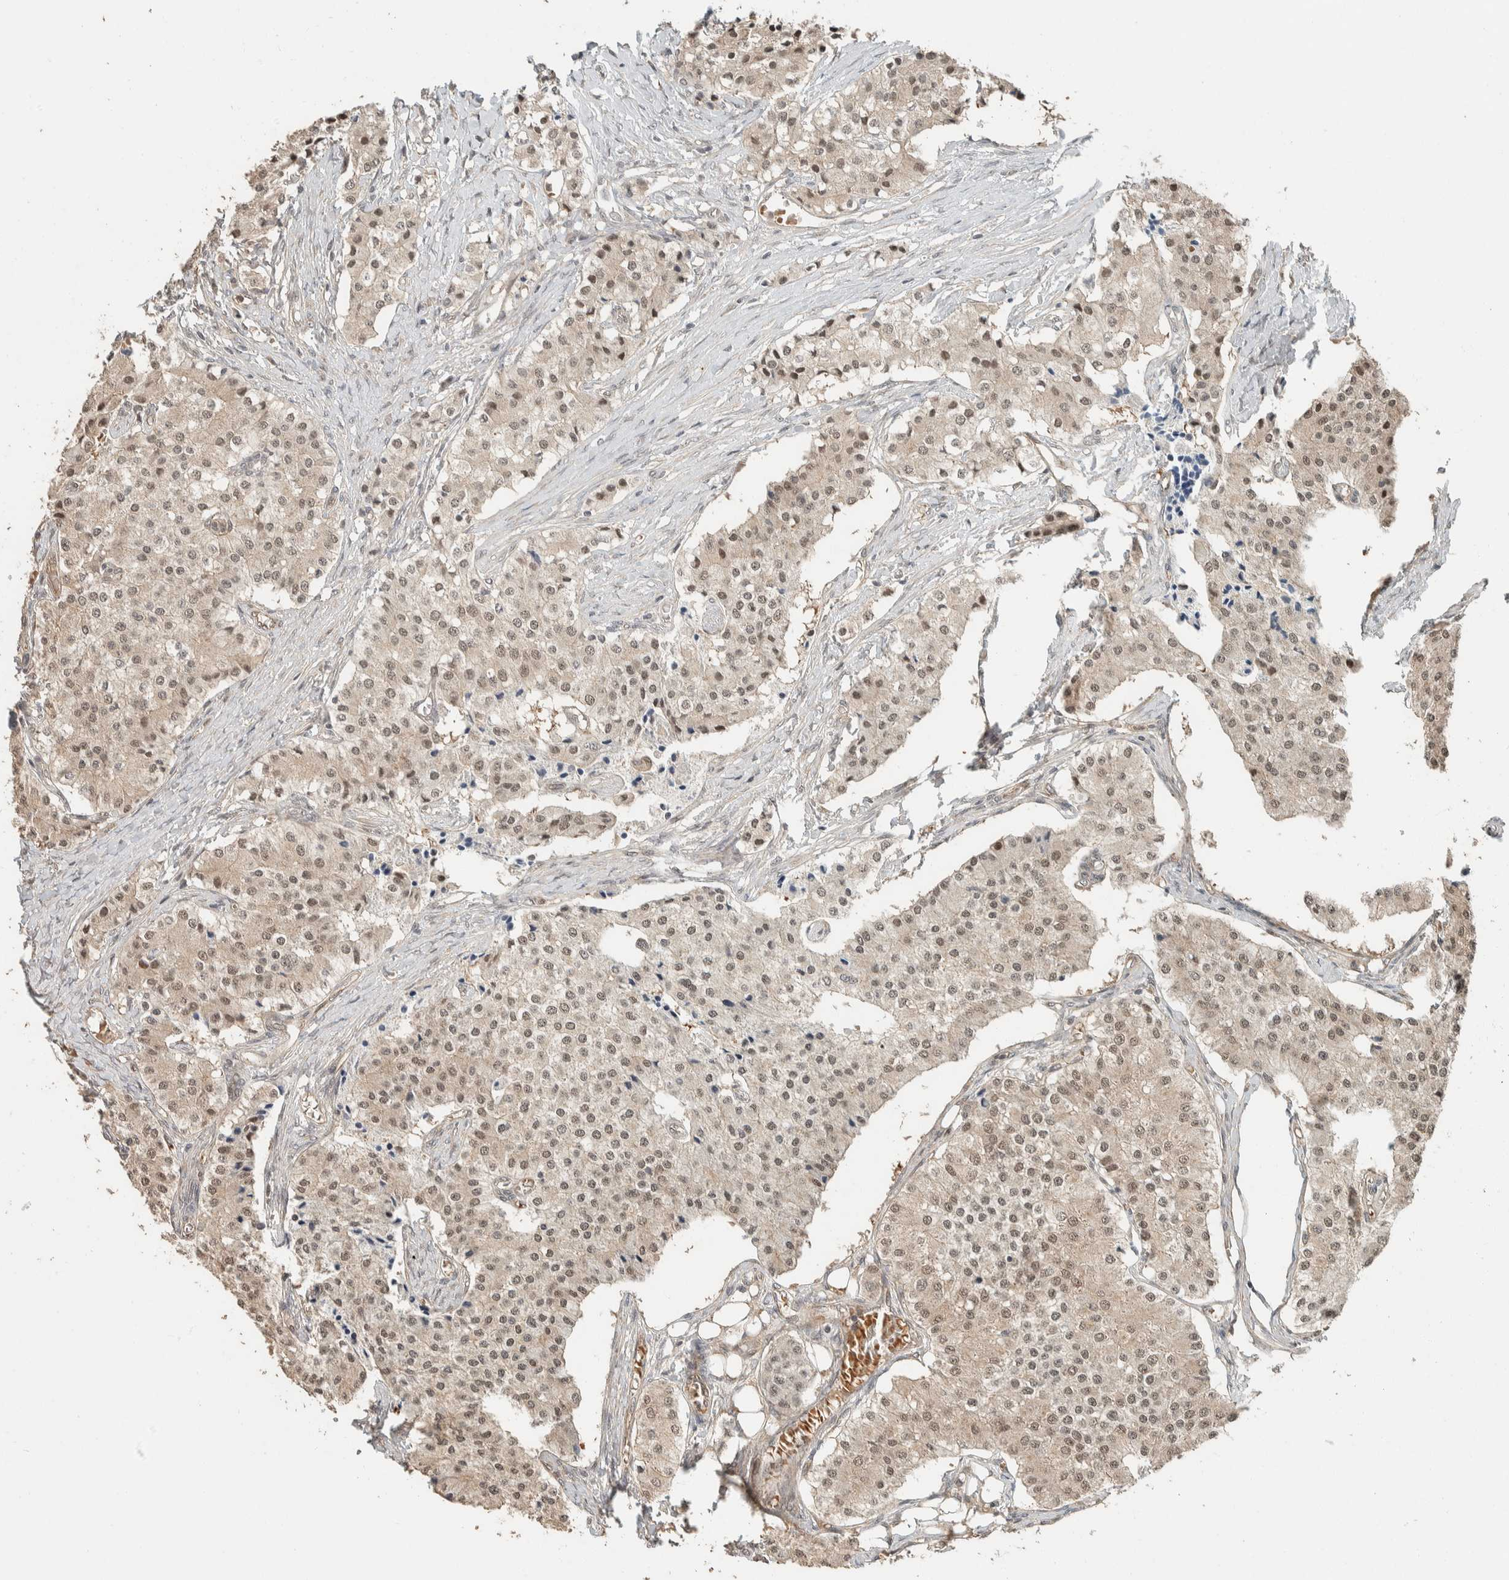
{"staining": {"intensity": "weak", "quantity": ">75%", "location": "nuclear"}, "tissue": "carcinoid", "cell_type": "Tumor cells", "image_type": "cancer", "snomed": [{"axis": "morphology", "description": "Carcinoid, malignant, NOS"}, {"axis": "topography", "description": "Colon"}], "caption": "Immunohistochemical staining of carcinoid exhibits weak nuclear protein positivity in approximately >75% of tumor cells. The protein of interest is shown in brown color, while the nuclei are stained blue.", "gene": "ZBTB2", "patient": {"sex": "female", "age": 52}}